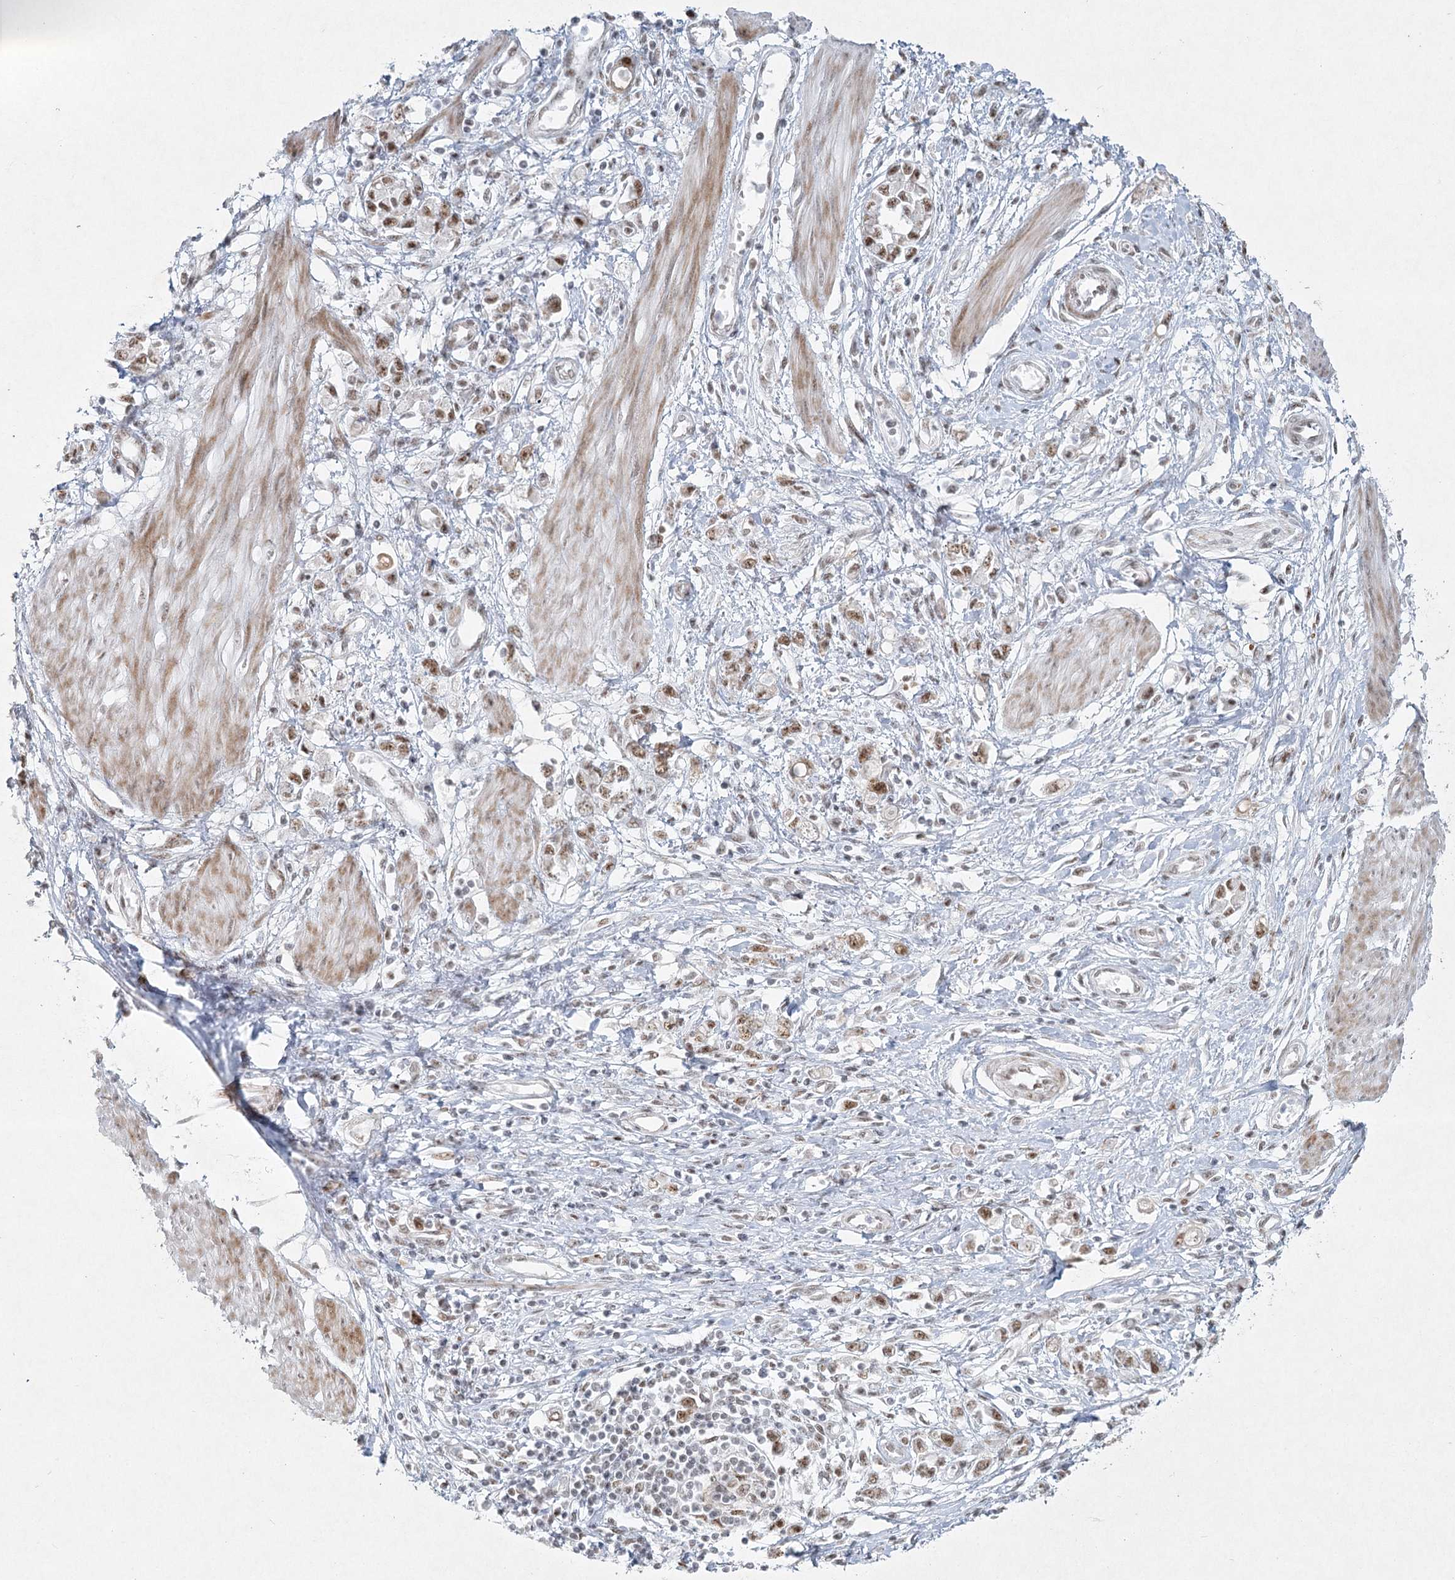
{"staining": {"intensity": "moderate", "quantity": ">75%", "location": "nuclear"}, "tissue": "stomach cancer", "cell_type": "Tumor cells", "image_type": "cancer", "snomed": [{"axis": "morphology", "description": "Adenocarcinoma, NOS"}, {"axis": "topography", "description": "Stomach"}], "caption": "An immunohistochemistry (IHC) image of neoplastic tissue is shown. Protein staining in brown labels moderate nuclear positivity in adenocarcinoma (stomach) within tumor cells.", "gene": "U2SURP", "patient": {"sex": "female", "age": 76}}